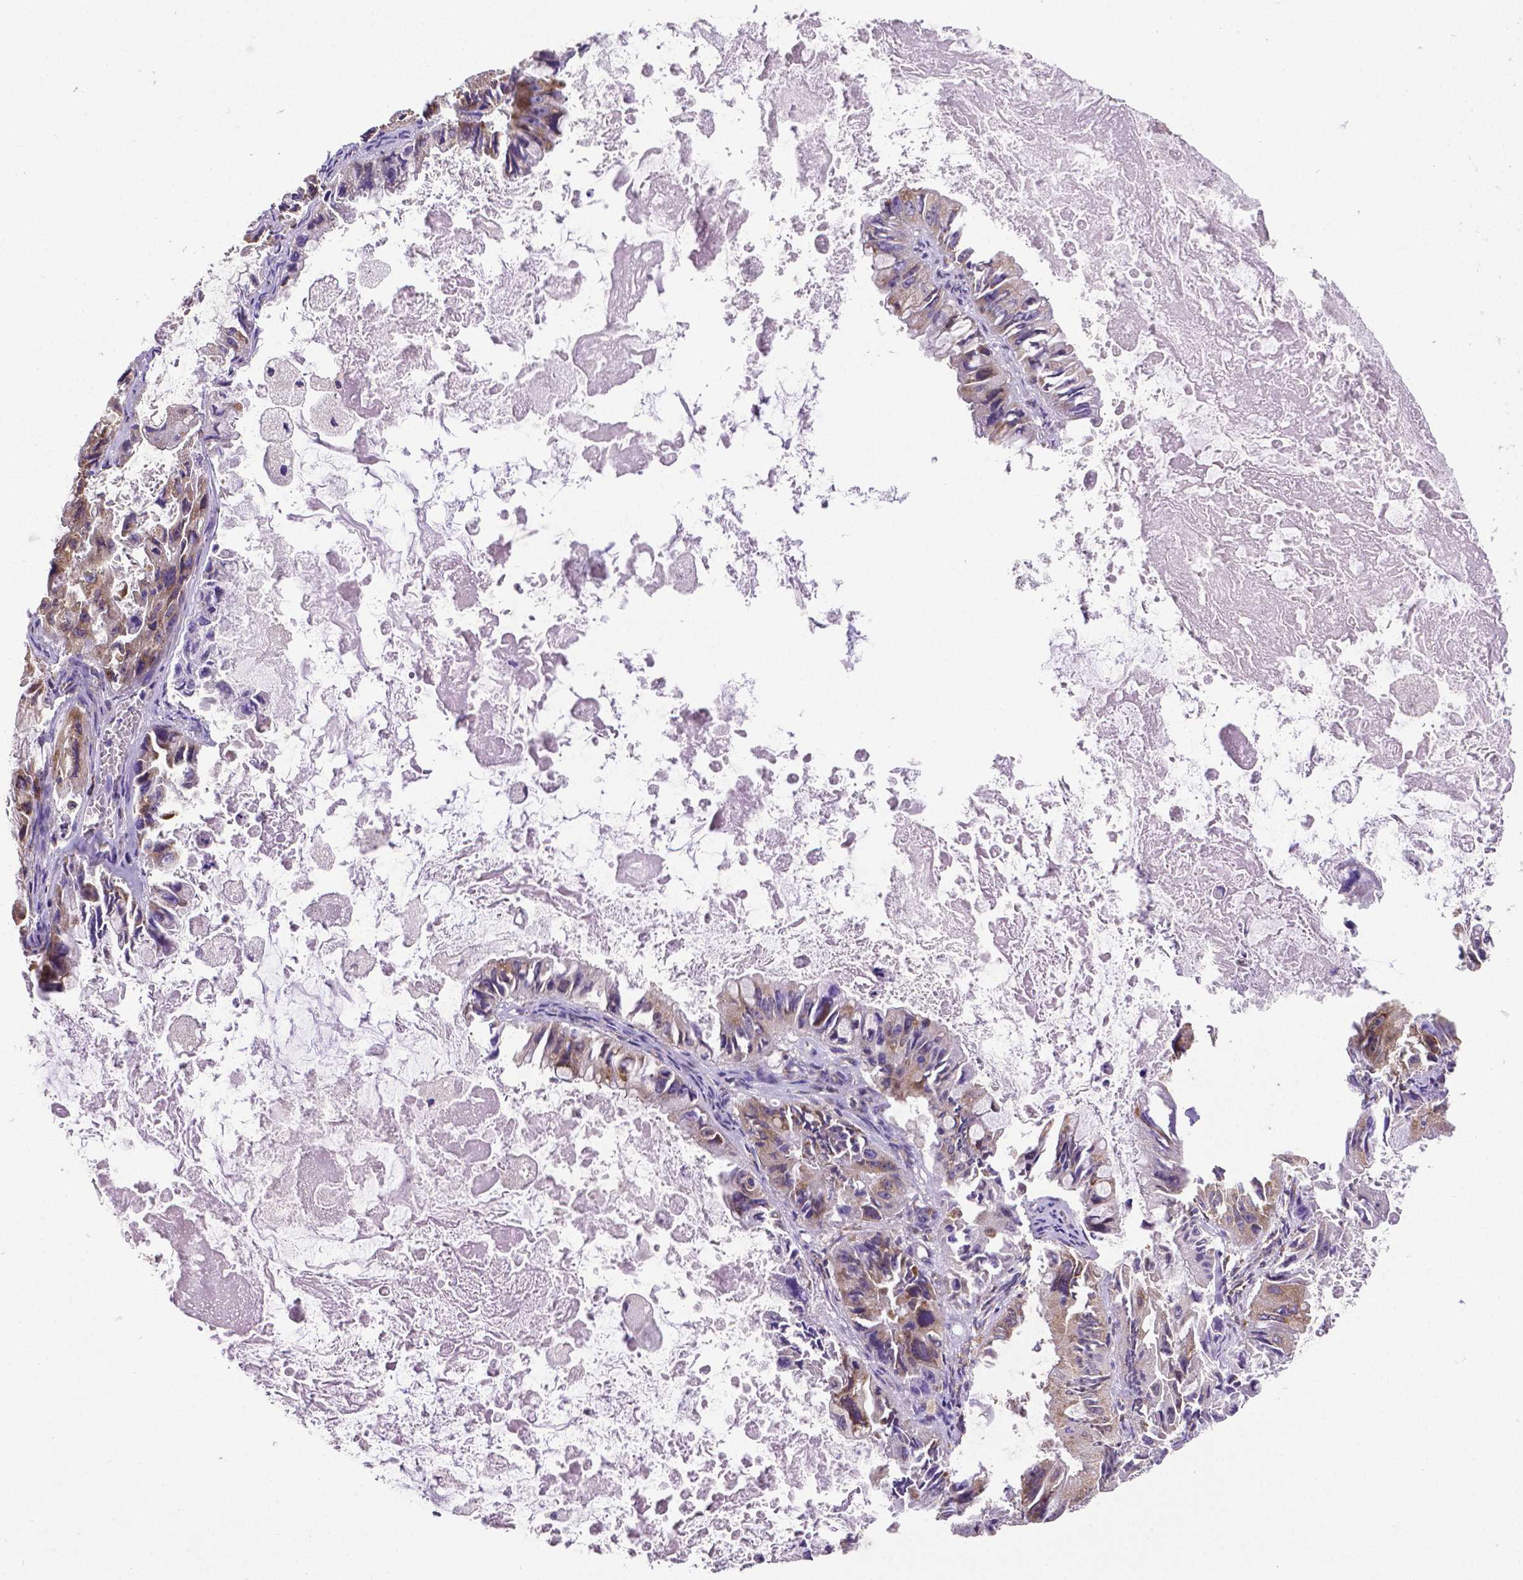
{"staining": {"intensity": "moderate", "quantity": "25%-75%", "location": "cytoplasmic/membranous"}, "tissue": "ovarian cancer", "cell_type": "Tumor cells", "image_type": "cancer", "snomed": [{"axis": "morphology", "description": "Cystadenocarcinoma, mucinous, NOS"}, {"axis": "topography", "description": "Ovary"}], "caption": "IHC staining of ovarian cancer, which exhibits medium levels of moderate cytoplasmic/membranous positivity in approximately 25%-75% of tumor cells indicating moderate cytoplasmic/membranous protein staining. The staining was performed using DAB (brown) for protein detection and nuclei were counterstained in hematoxylin (blue).", "gene": "MTDH", "patient": {"sex": "female", "age": 61}}